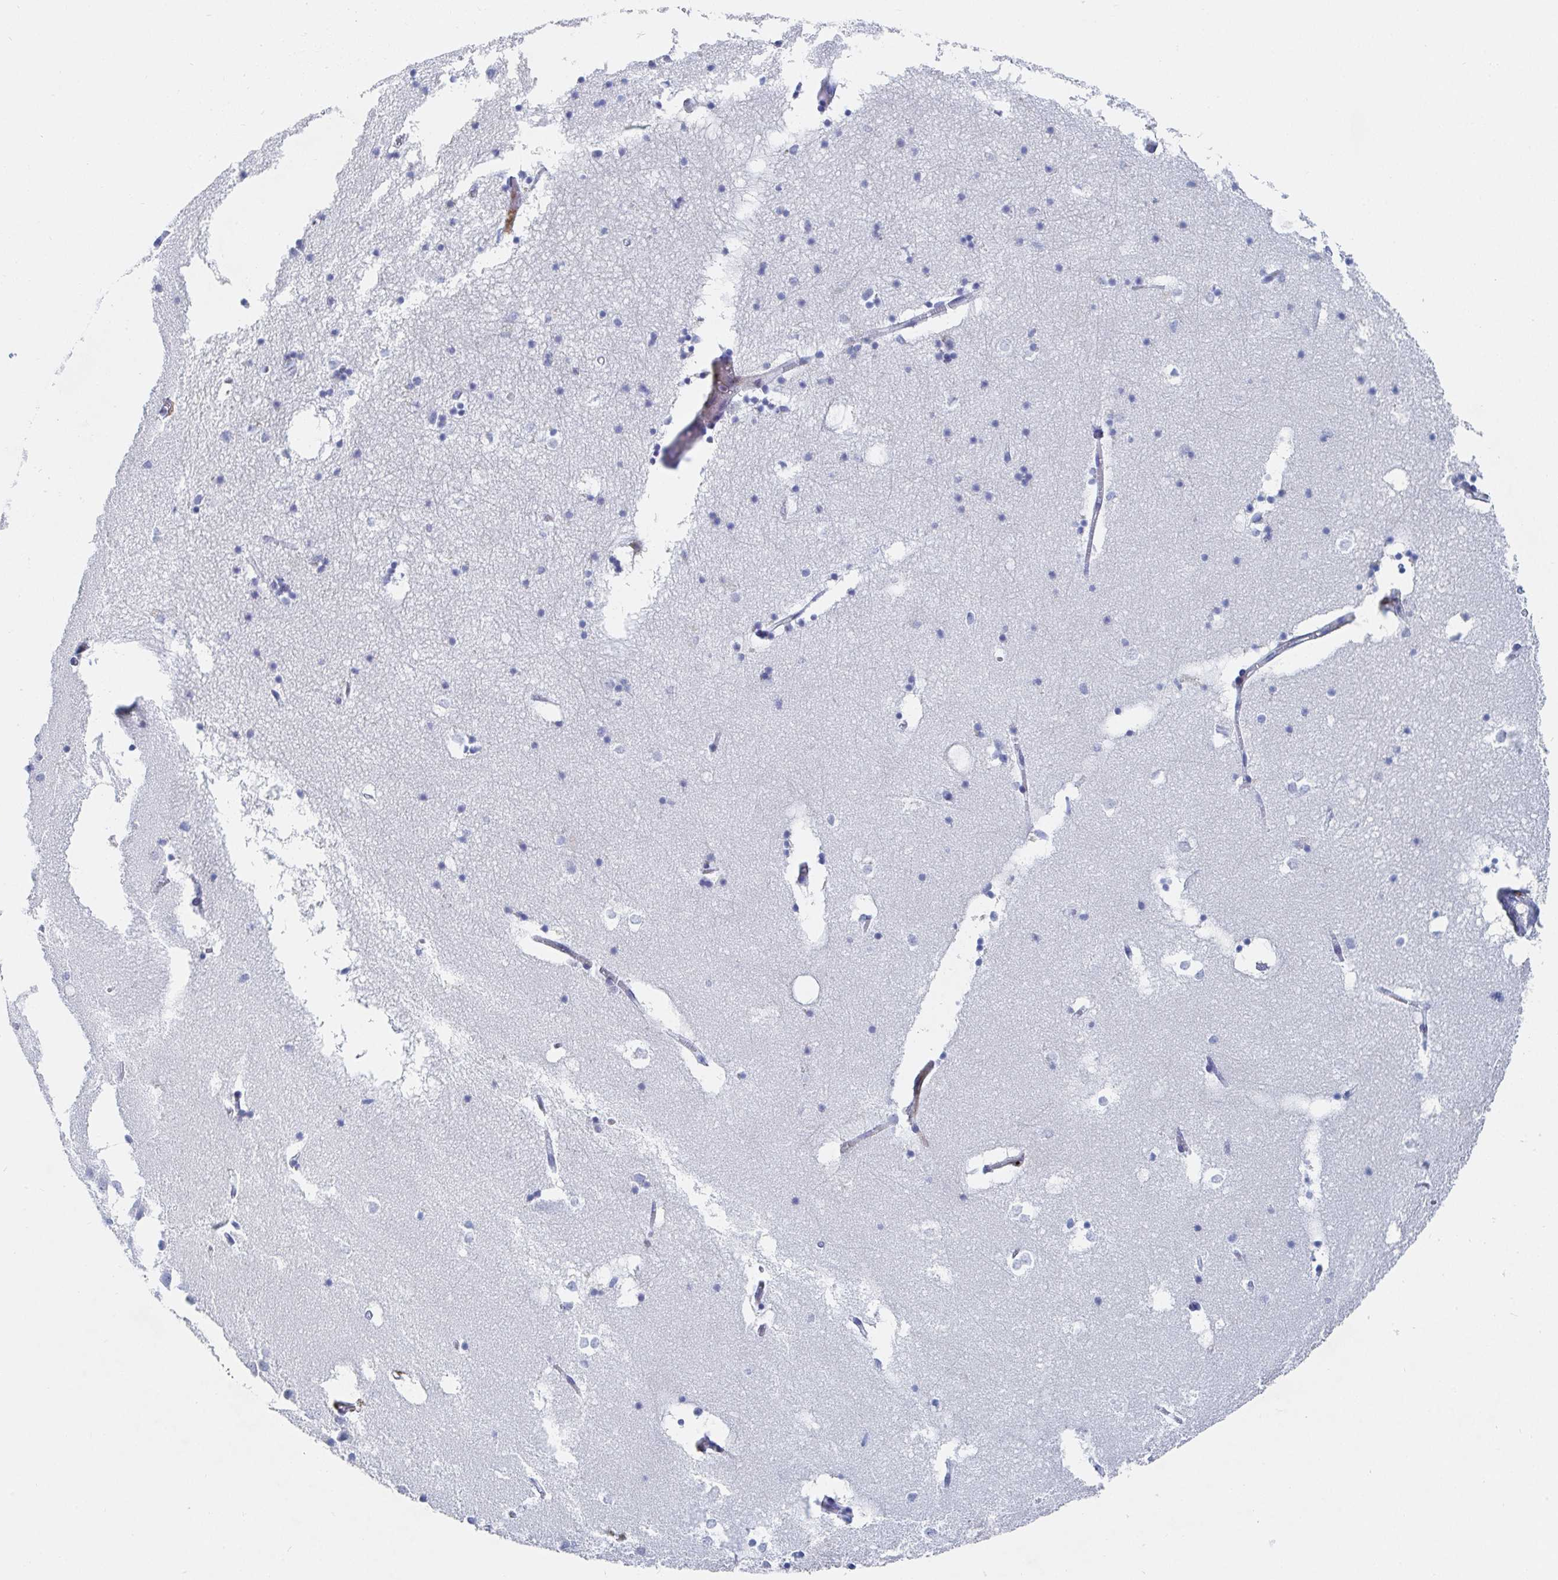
{"staining": {"intensity": "negative", "quantity": "none", "location": "none"}, "tissue": "hippocampus", "cell_type": "Glial cells", "image_type": "normal", "snomed": [{"axis": "morphology", "description": "Normal tissue, NOS"}, {"axis": "topography", "description": "Hippocampus"}], "caption": "Immunohistochemistry (IHC) photomicrograph of benign hippocampus stained for a protein (brown), which reveals no staining in glial cells. The staining is performed using DAB (3,3'-diaminobenzidine) brown chromogen with nuclei counter-stained in using hematoxylin.", "gene": "OR2A1", "patient": {"sex": "male", "age": 58}}